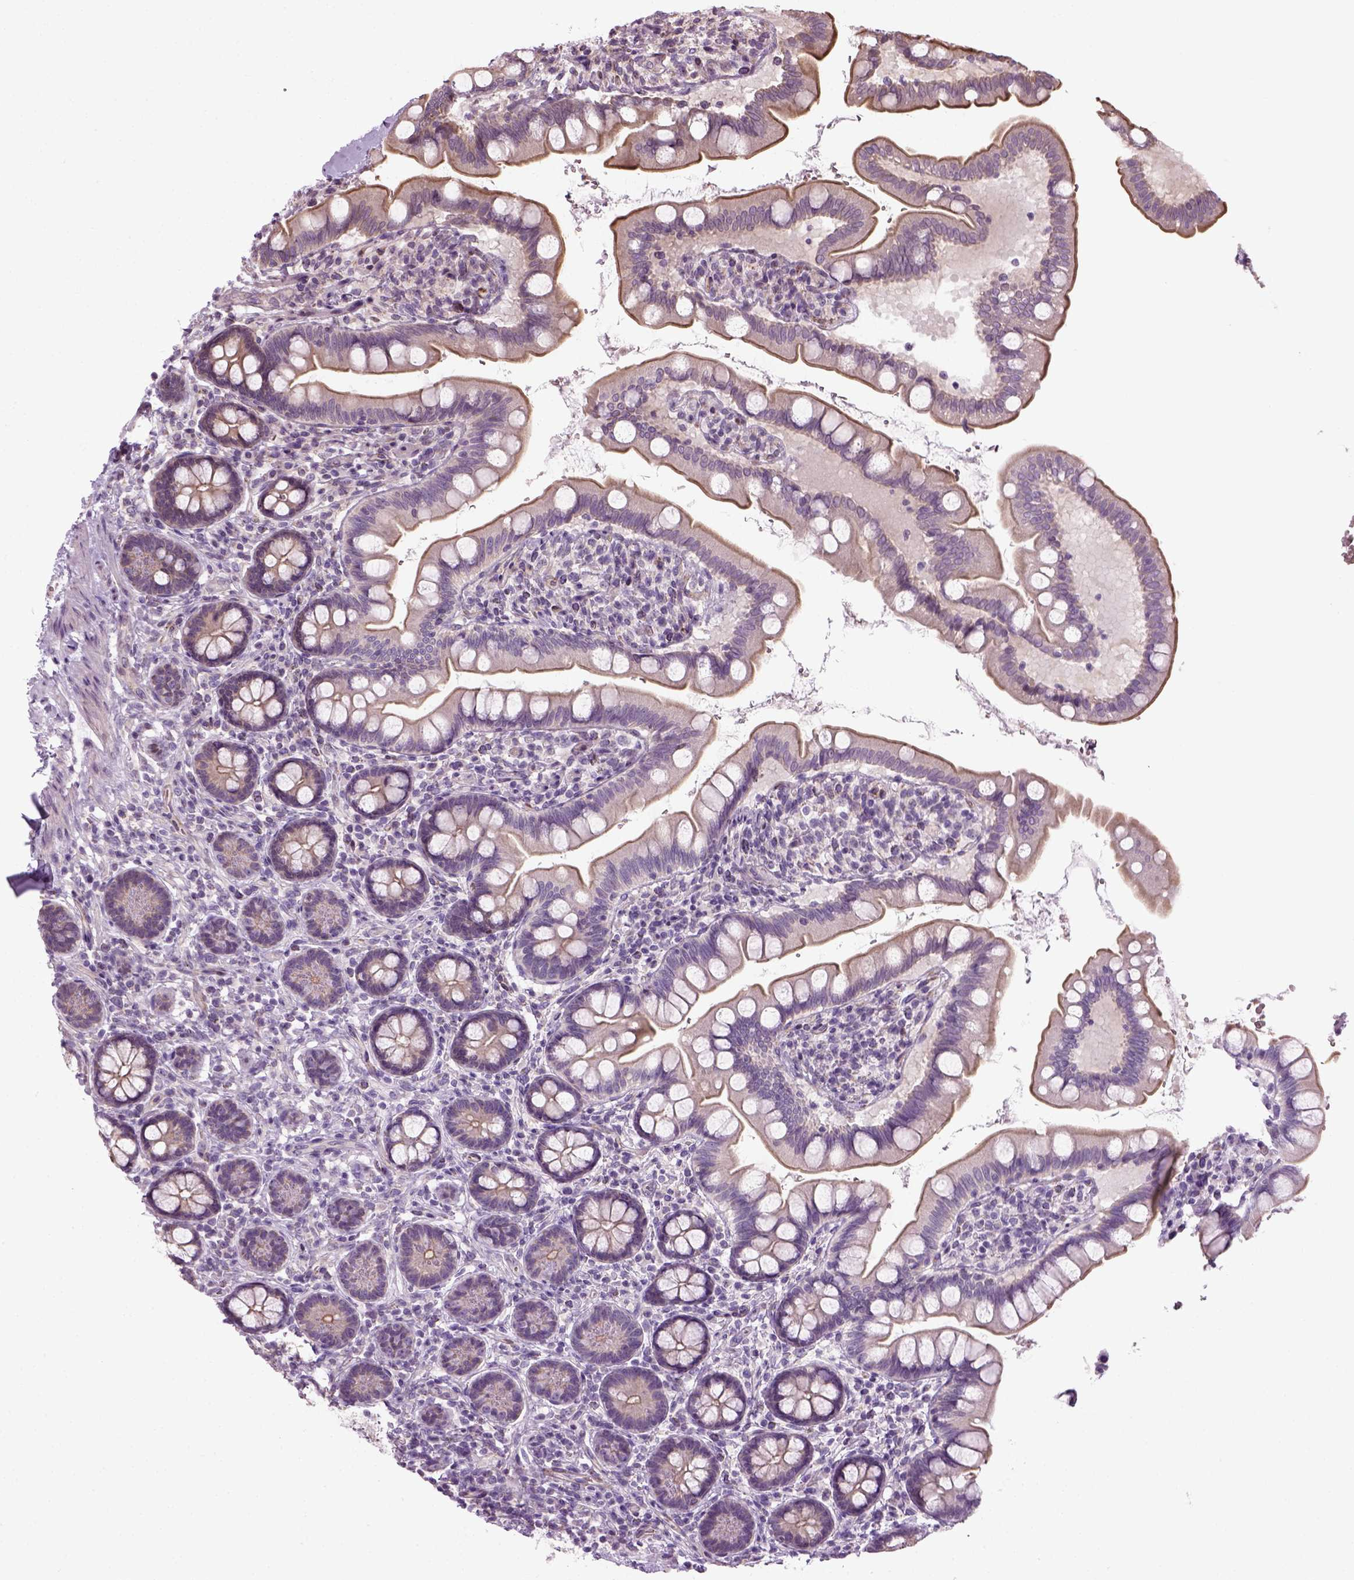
{"staining": {"intensity": "weak", "quantity": "25%-75%", "location": "cytoplasmic/membranous"}, "tissue": "small intestine", "cell_type": "Glandular cells", "image_type": "normal", "snomed": [{"axis": "morphology", "description": "Normal tissue, NOS"}, {"axis": "topography", "description": "Small intestine"}], "caption": "Immunohistochemistry staining of benign small intestine, which displays low levels of weak cytoplasmic/membranous staining in approximately 25%-75% of glandular cells indicating weak cytoplasmic/membranous protein staining. The staining was performed using DAB (3,3'-diaminobenzidine) (brown) for protein detection and nuclei were counterstained in hematoxylin (blue).", "gene": "XK", "patient": {"sex": "female", "age": 56}}